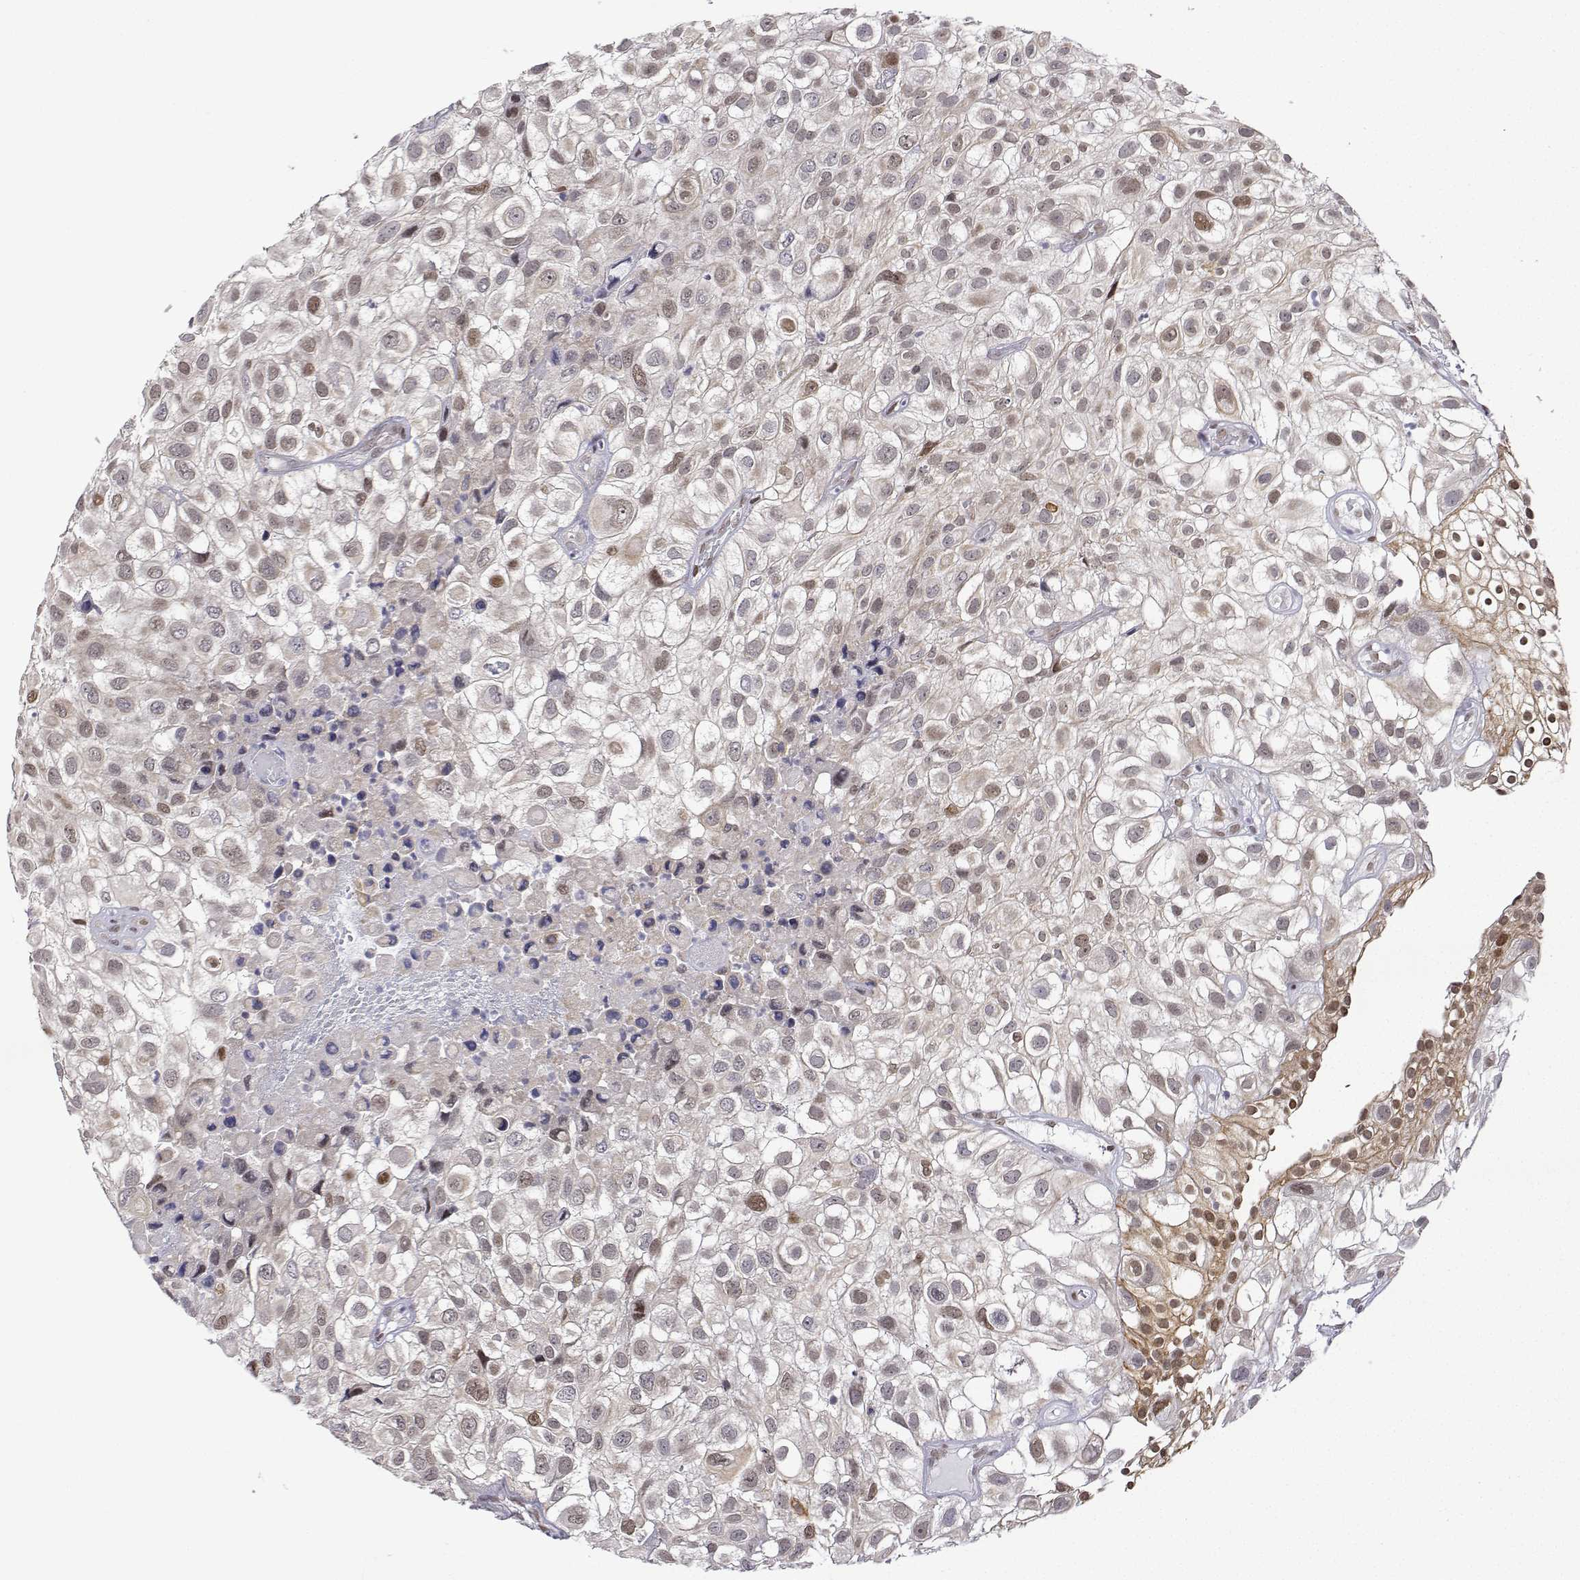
{"staining": {"intensity": "moderate", "quantity": "25%-75%", "location": "nuclear"}, "tissue": "urothelial cancer", "cell_type": "Tumor cells", "image_type": "cancer", "snomed": [{"axis": "morphology", "description": "Urothelial carcinoma, High grade"}, {"axis": "topography", "description": "Urinary bladder"}], "caption": "Urothelial cancer stained with DAB (3,3'-diaminobenzidine) IHC demonstrates medium levels of moderate nuclear expression in about 25%-75% of tumor cells. (DAB (3,3'-diaminobenzidine) = brown stain, brightfield microscopy at high magnification).", "gene": "XPC", "patient": {"sex": "male", "age": 56}}